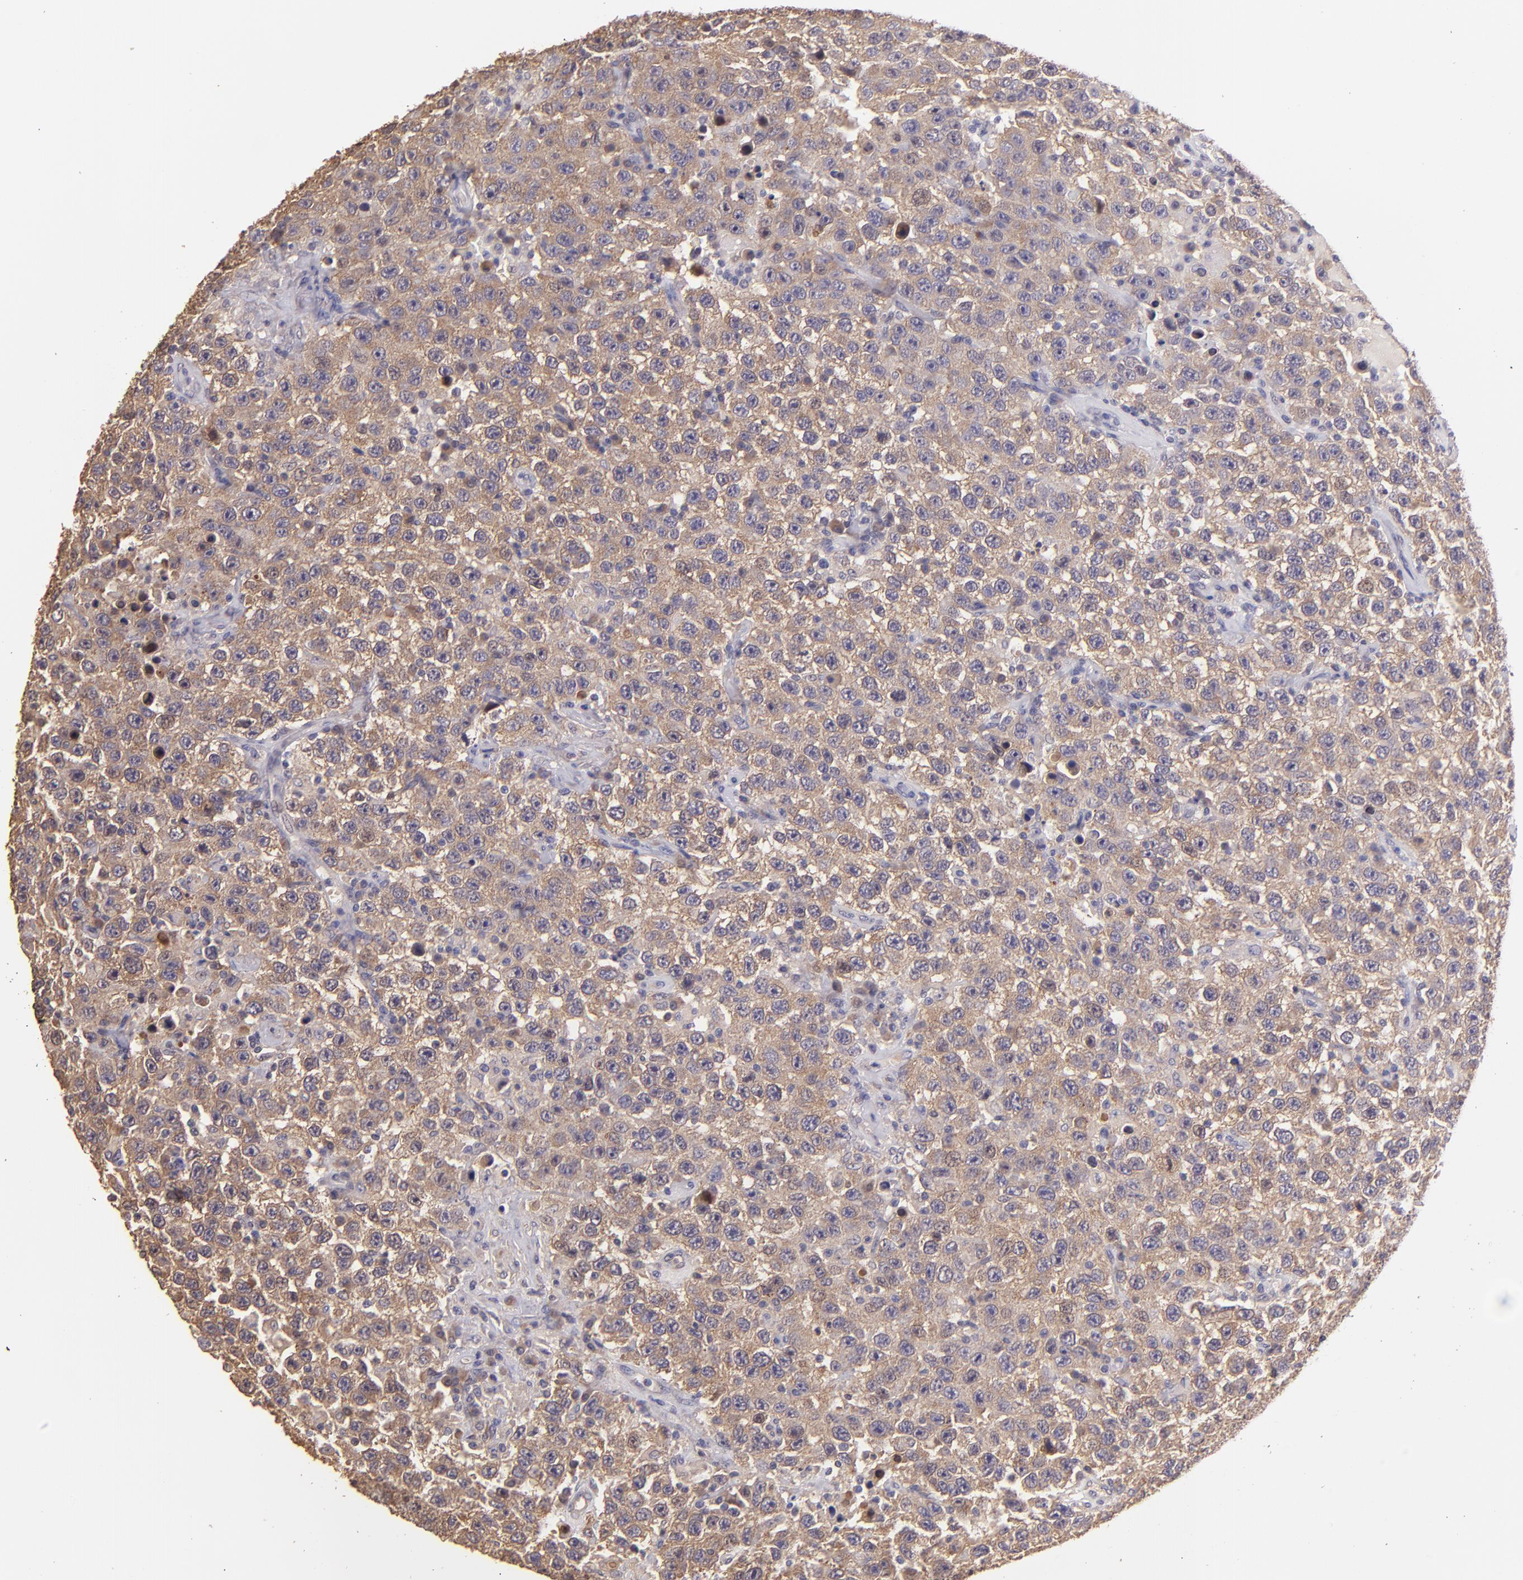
{"staining": {"intensity": "moderate", "quantity": ">75%", "location": "cytoplasmic/membranous"}, "tissue": "testis cancer", "cell_type": "Tumor cells", "image_type": "cancer", "snomed": [{"axis": "morphology", "description": "Seminoma, NOS"}, {"axis": "topography", "description": "Testis"}], "caption": "Immunohistochemistry (IHC) of human testis cancer exhibits medium levels of moderate cytoplasmic/membranous staining in approximately >75% of tumor cells. (Stains: DAB (3,3'-diaminobenzidine) in brown, nuclei in blue, Microscopy: brightfield microscopy at high magnification).", "gene": "PAPPA", "patient": {"sex": "male", "age": 41}}